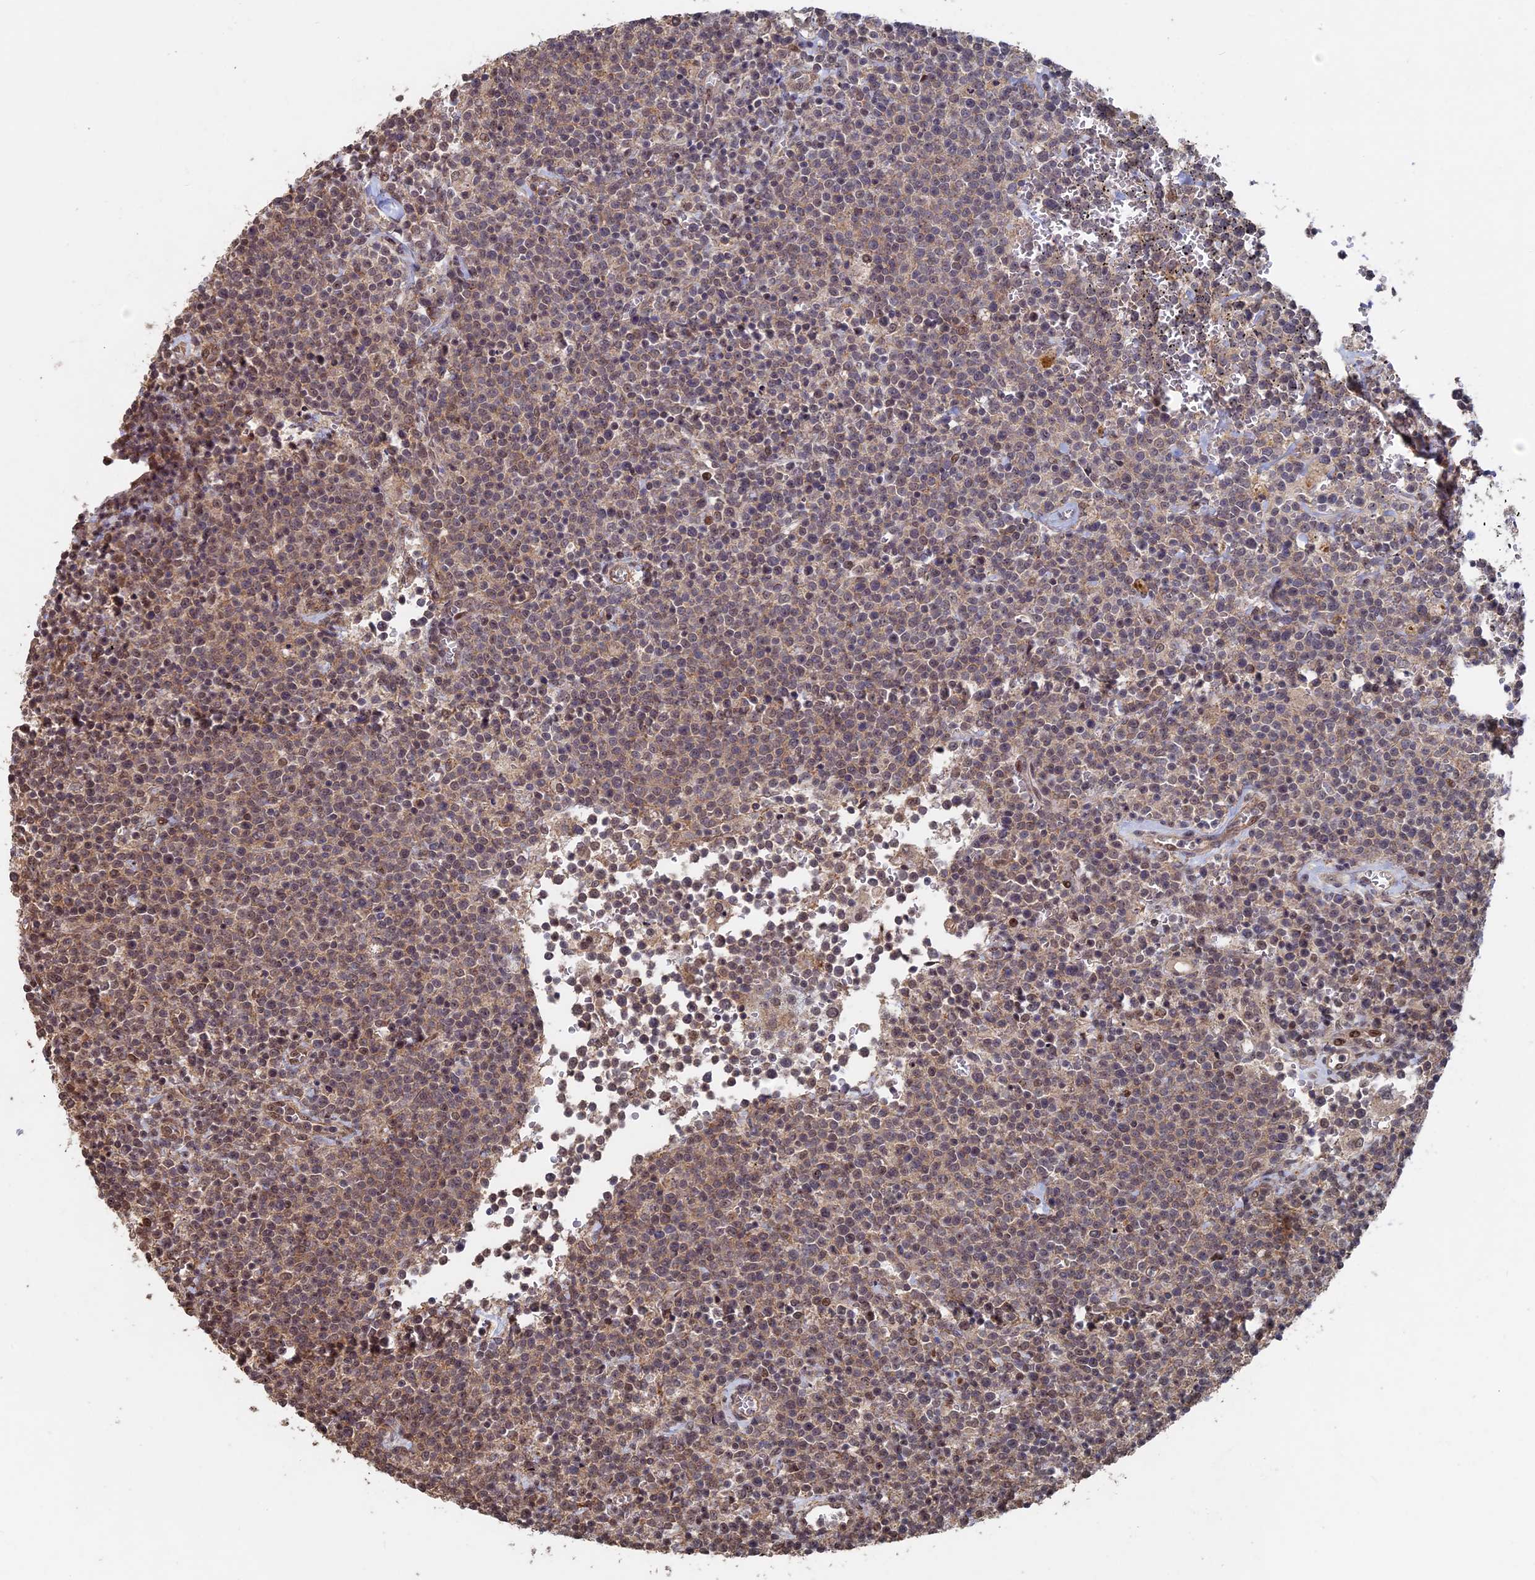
{"staining": {"intensity": "weak", "quantity": ">75%", "location": "cytoplasmic/membranous,nuclear"}, "tissue": "lymphoma", "cell_type": "Tumor cells", "image_type": "cancer", "snomed": [{"axis": "morphology", "description": "Malignant lymphoma, non-Hodgkin's type, High grade"}, {"axis": "topography", "description": "Lymph node"}], "caption": "A low amount of weak cytoplasmic/membranous and nuclear positivity is seen in about >75% of tumor cells in malignant lymphoma, non-Hodgkin's type (high-grade) tissue.", "gene": "KIAA1328", "patient": {"sex": "male", "age": 61}}